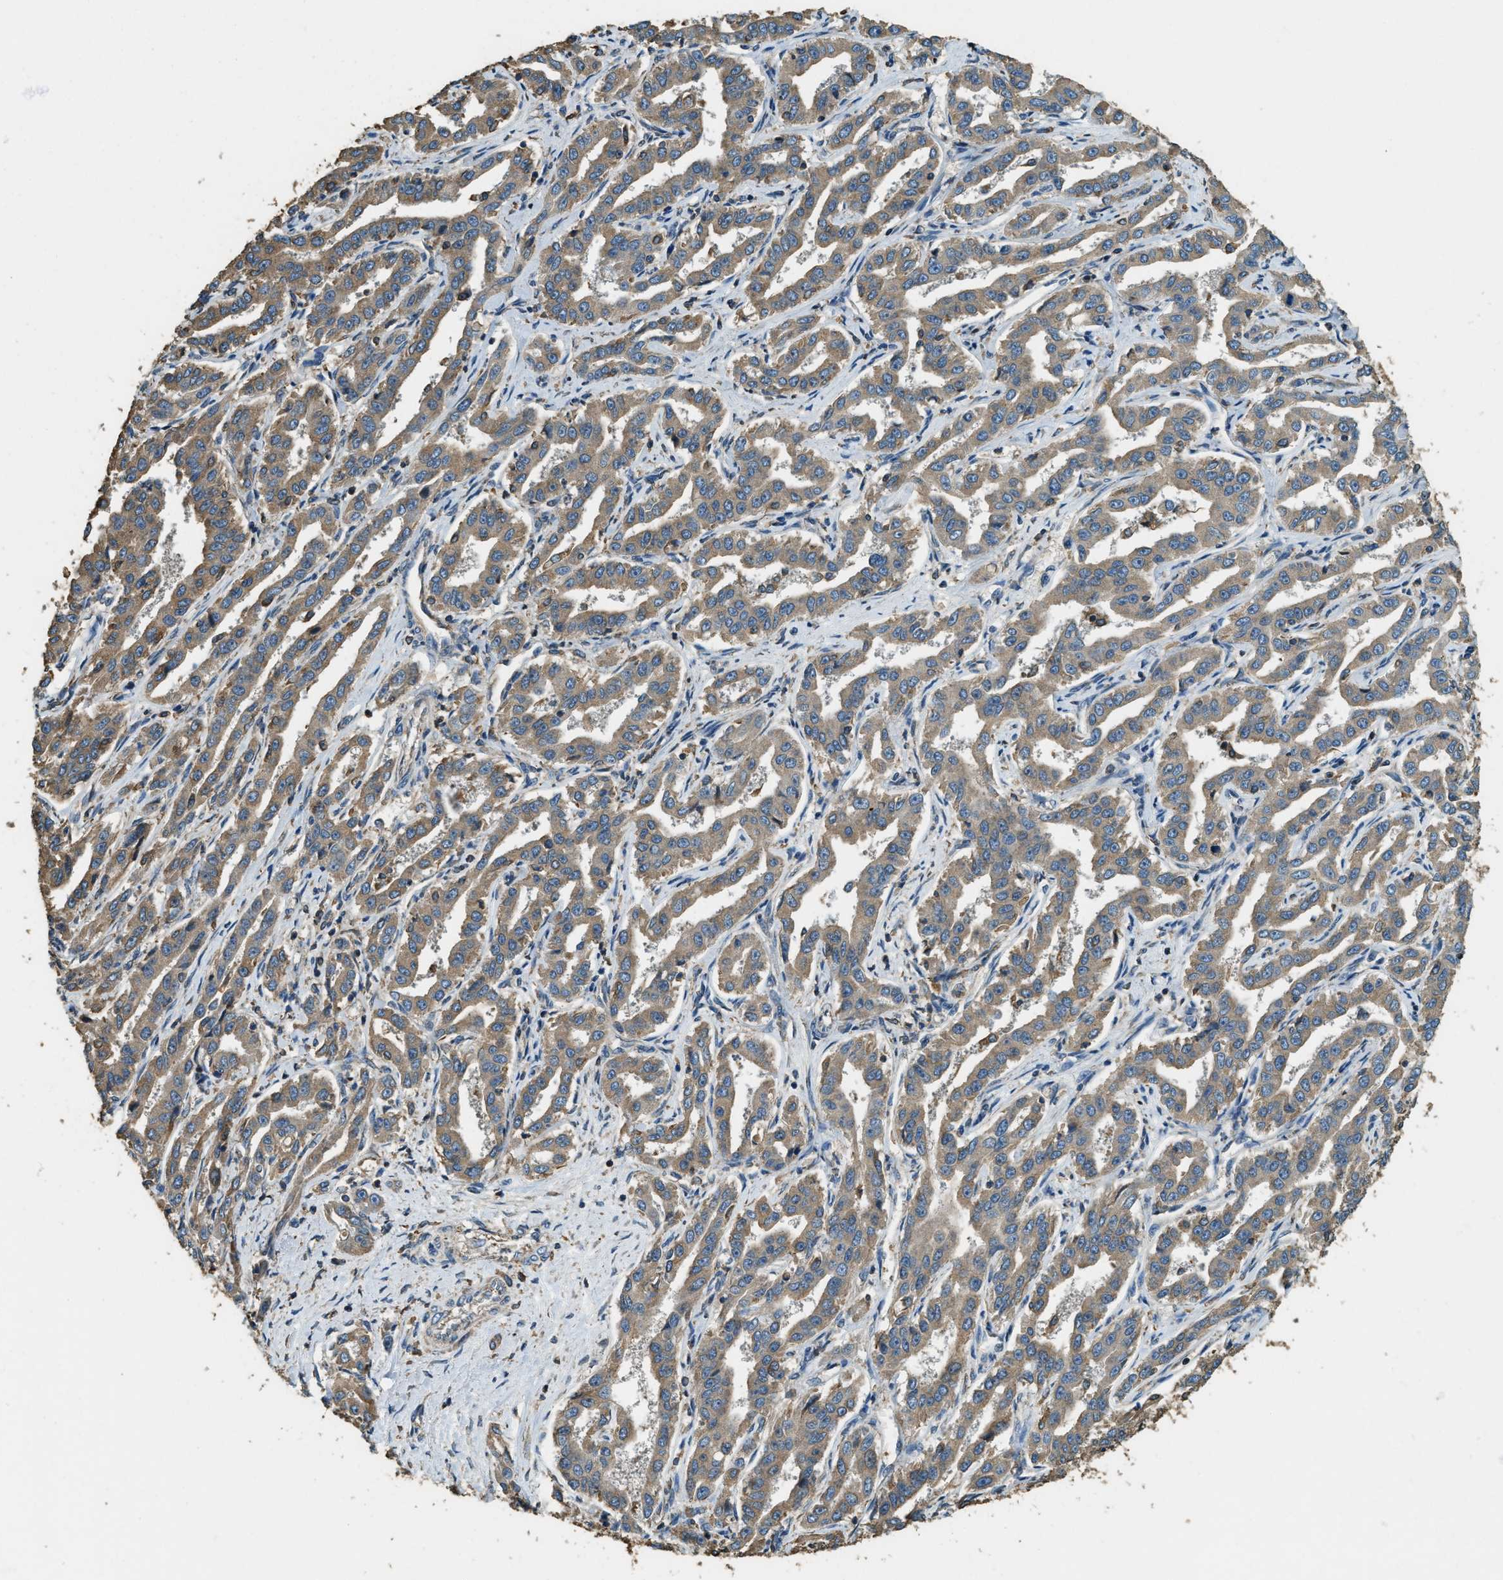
{"staining": {"intensity": "moderate", "quantity": ">75%", "location": "cytoplasmic/membranous"}, "tissue": "liver cancer", "cell_type": "Tumor cells", "image_type": "cancer", "snomed": [{"axis": "morphology", "description": "Cholangiocarcinoma"}, {"axis": "topography", "description": "Liver"}], "caption": "Immunohistochemical staining of liver cholangiocarcinoma displays moderate cytoplasmic/membranous protein expression in about >75% of tumor cells.", "gene": "ERGIC1", "patient": {"sex": "male", "age": 59}}